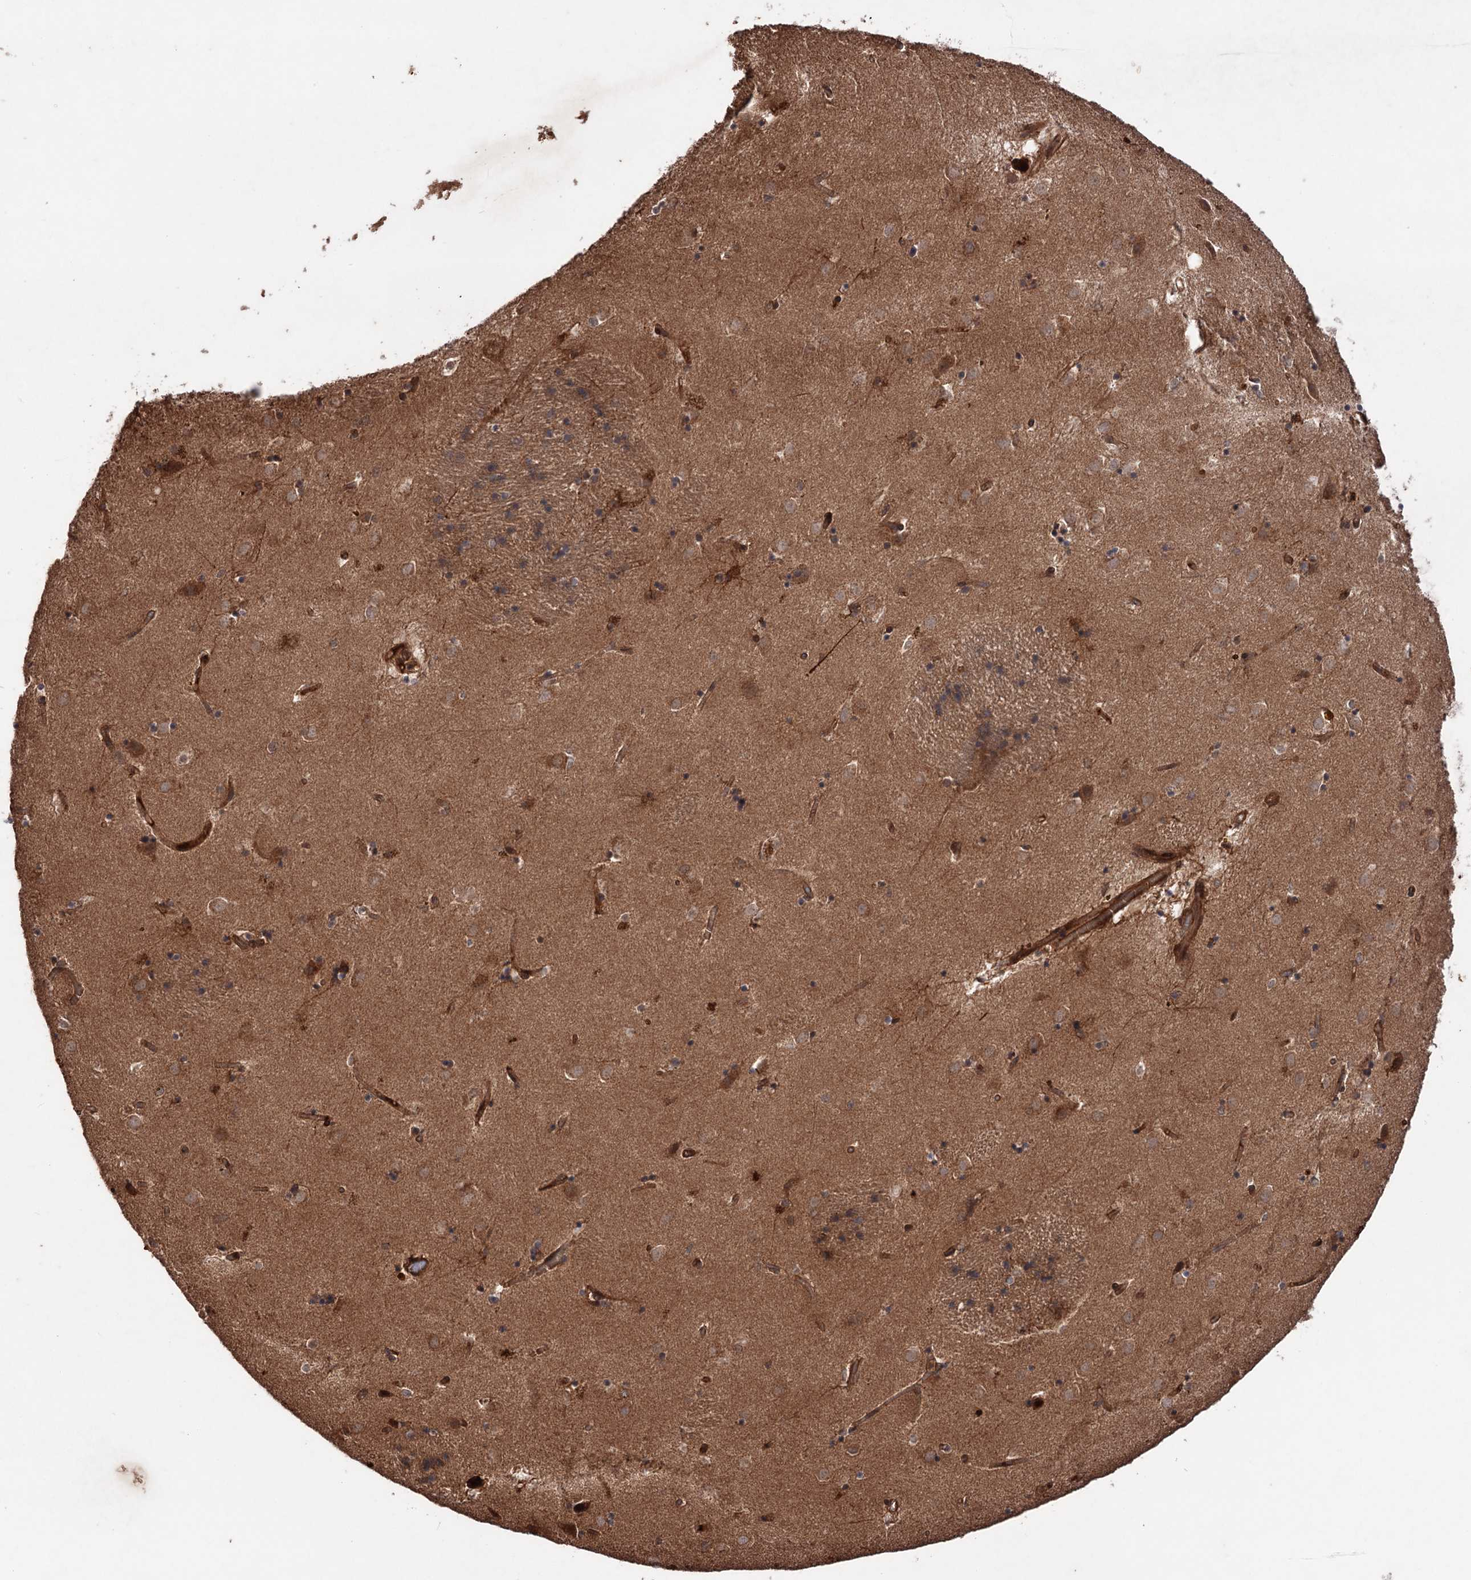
{"staining": {"intensity": "moderate", "quantity": "25%-75%", "location": "cytoplasmic/membranous"}, "tissue": "caudate", "cell_type": "Glial cells", "image_type": "normal", "snomed": [{"axis": "morphology", "description": "Normal tissue, NOS"}, {"axis": "topography", "description": "Lateral ventricle wall"}], "caption": "This photomicrograph reveals immunohistochemistry staining of normal human caudate, with medium moderate cytoplasmic/membranous positivity in approximately 25%-75% of glial cells.", "gene": "ADK", "patient": {"sex": "male", "age": 70}}